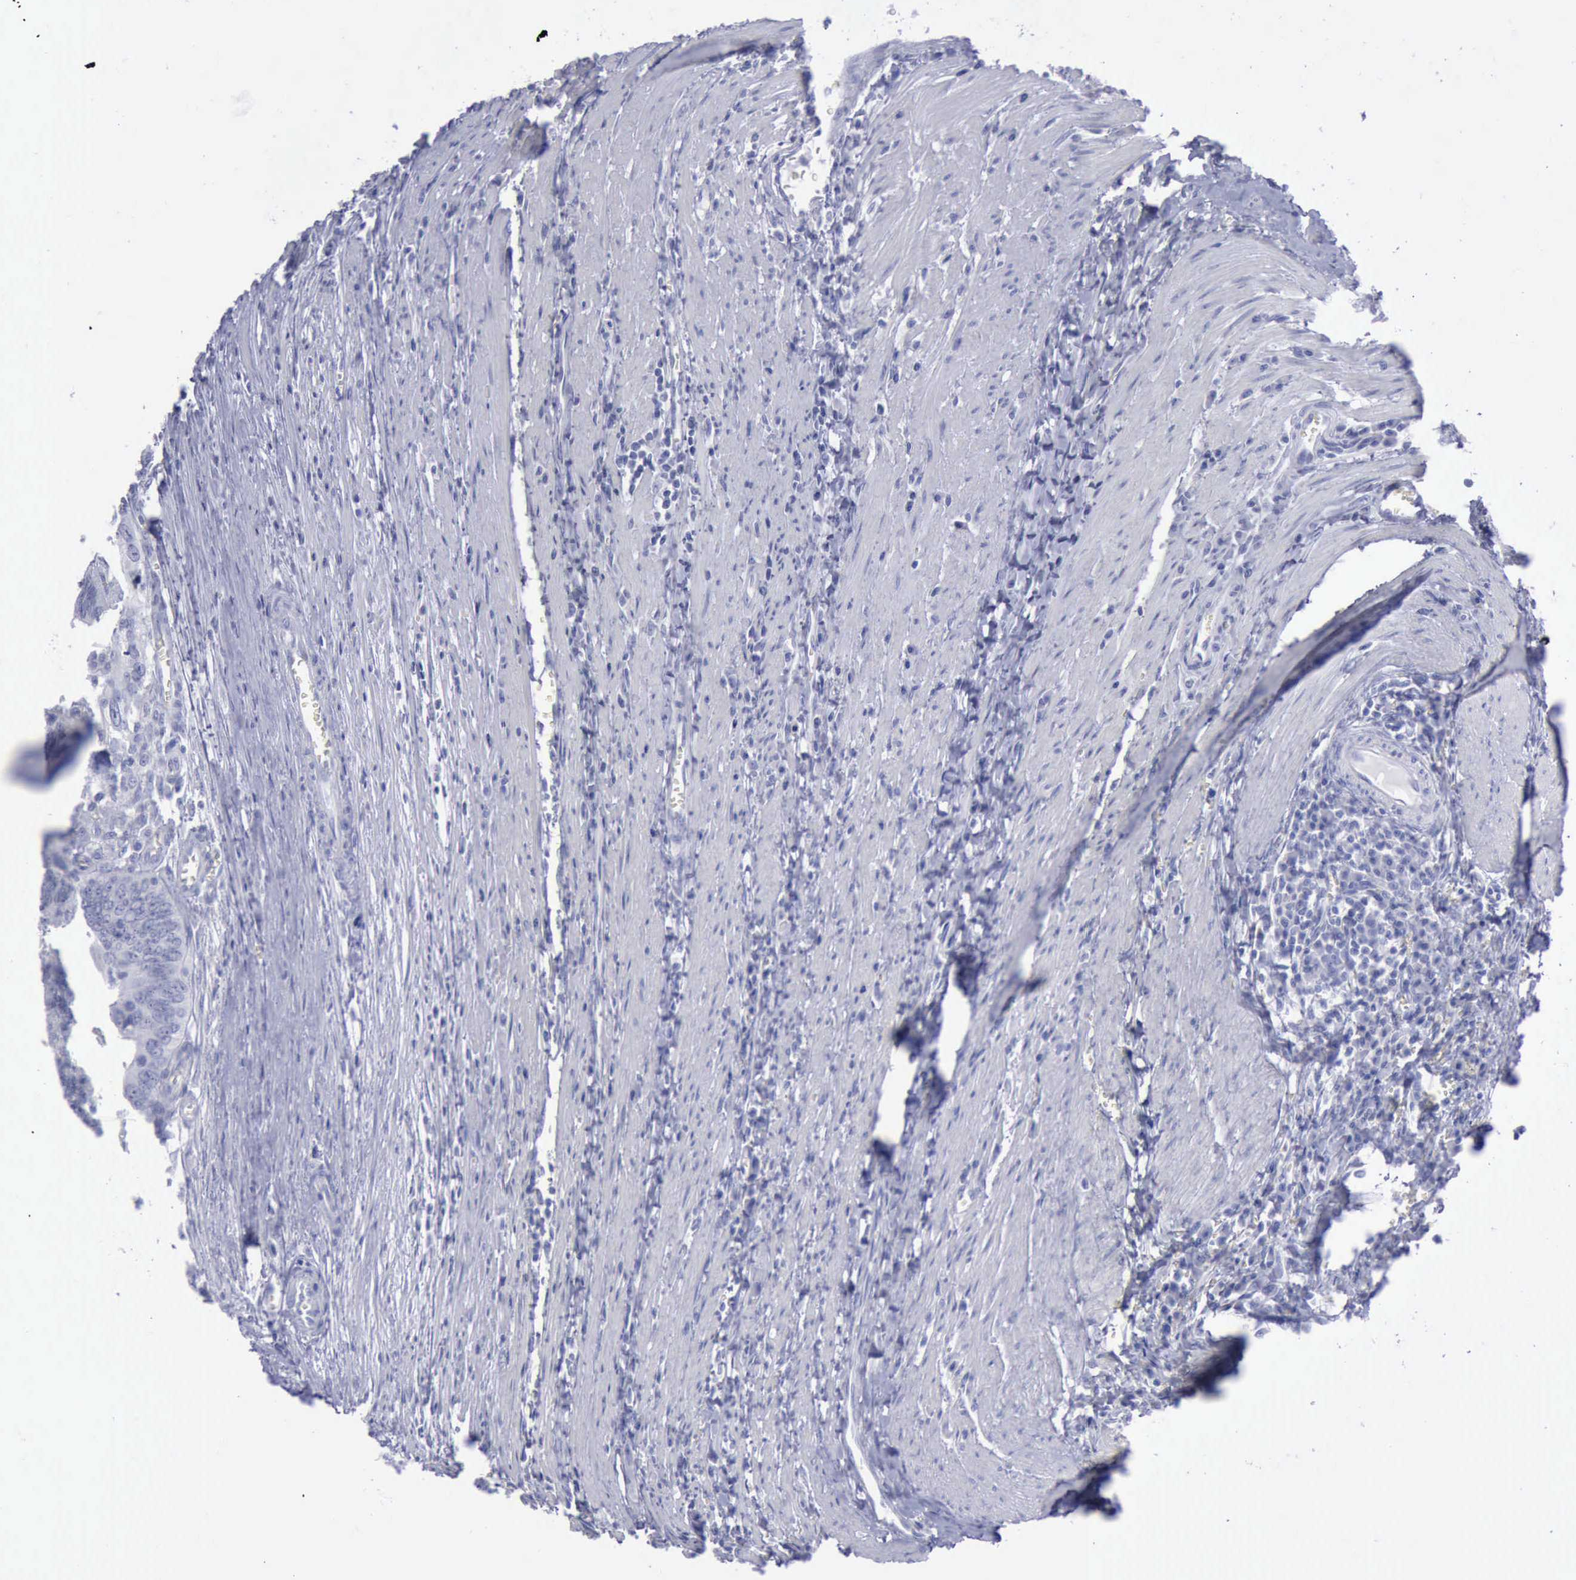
{"staining": {"intensity": "negative", "quantity": "none", "location": "none"}, "tissue": "colorectal cancer", "cell_type": "Tumor cells", "image_type": "cancer", "snomed": [{"axis": "morphology", "description": "Adenocarcinoma, NOS"}, {"axis": "topography", "description": "Colon"}], "caption": "Colorectal cancer (adenocarcinoma) was stained to show a protein in brown. There is no significant positivity in tumor cells.", "gene": "KRT13", "patient": {"sex": "male", "age": 72}}